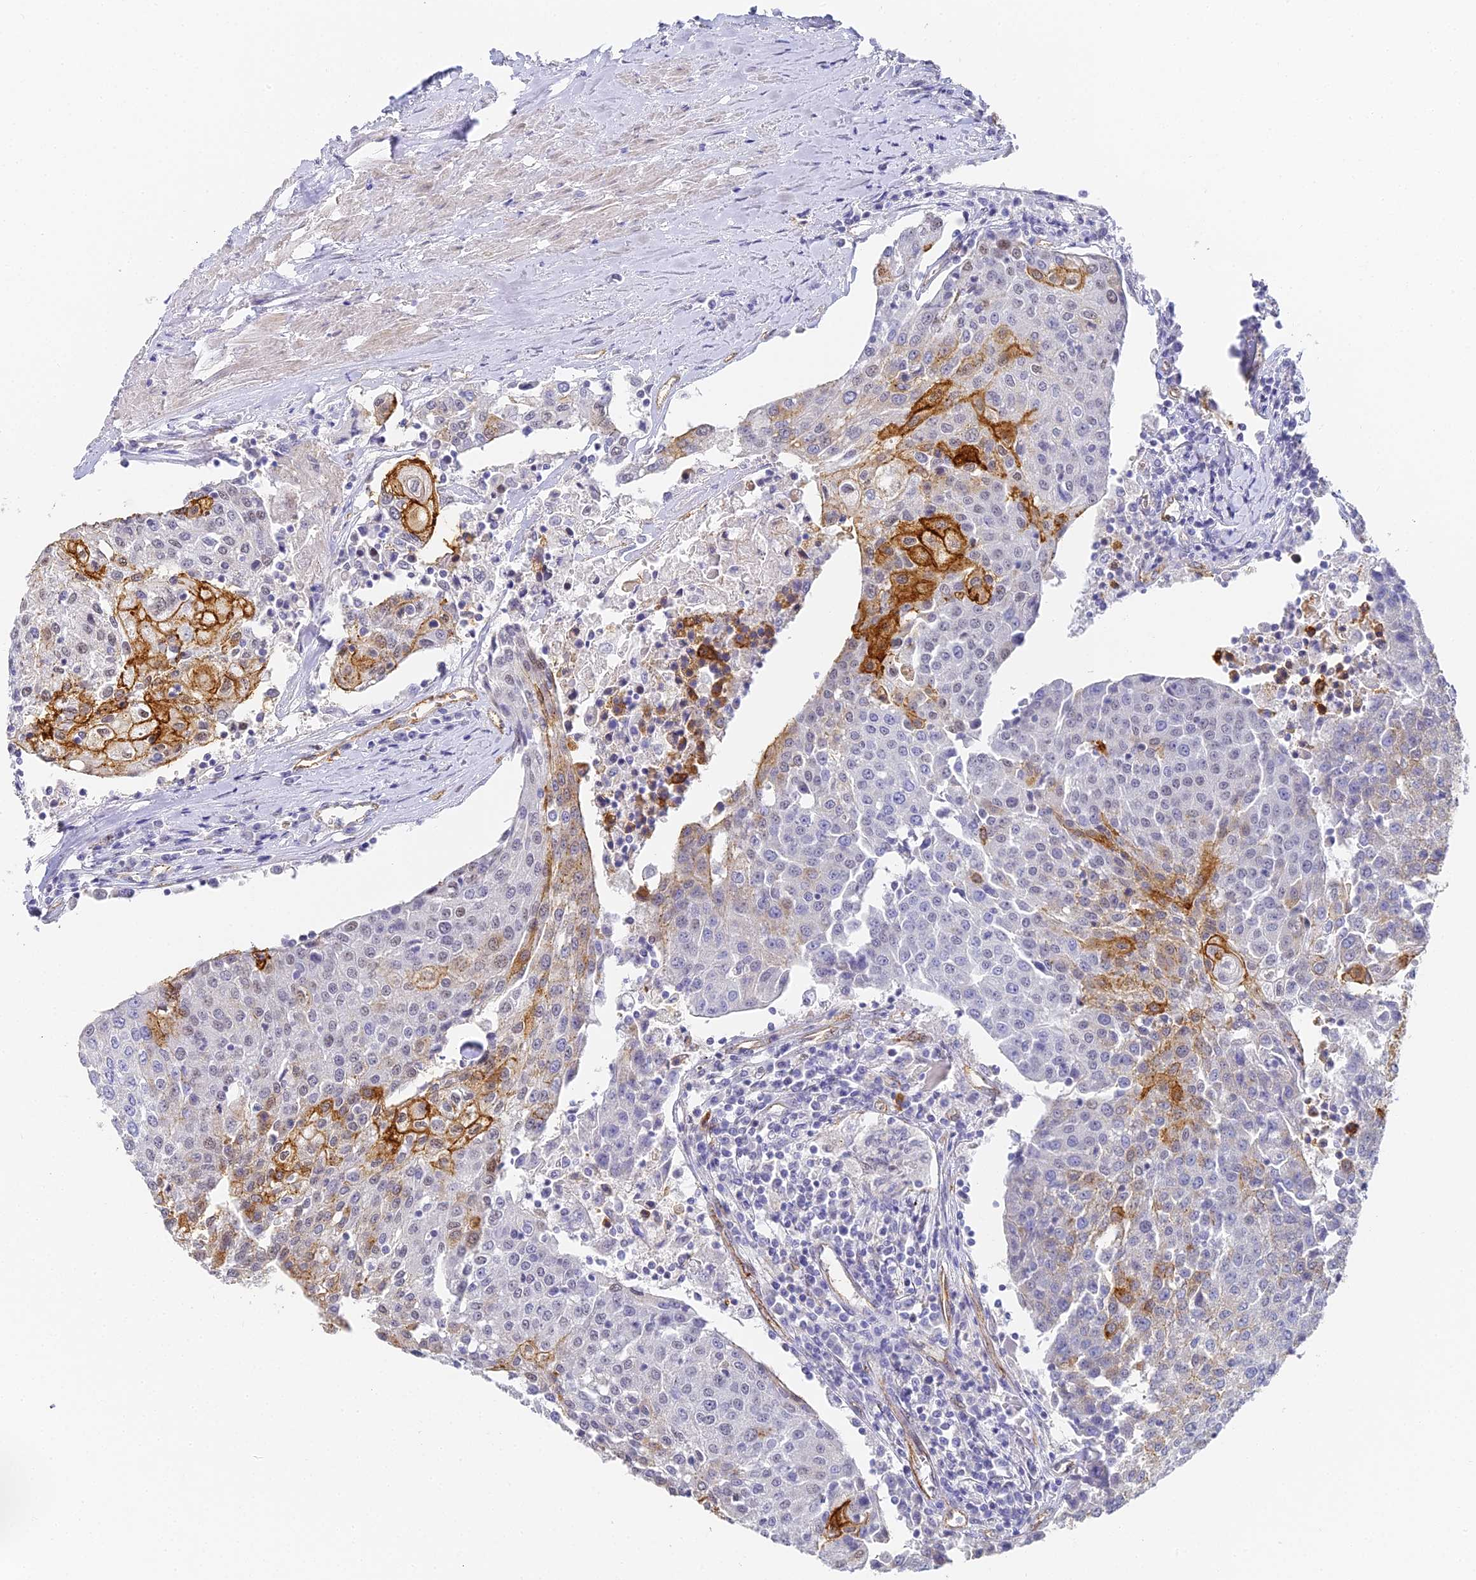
{"staining": {"intensity": "strong", "quantity": "<25%", "location": "cytoplasmic/membranous"}, "tissue": "urothelial cancer", "cell_type": "Tumor cells", "image_type": "cancer", "snomed": [{"axis": "morphology", "description": "Urothelial carcinoma, High grade"}, {"axis": "topography", "description": "Urinary bladder"}], "caption": "Immunohistochemical staining of human high-grade urothelial carcinoma reveals strong cytoplasmic/membranous protein positivity in about <25% of tumor cells.", "gene": "GJA1", "patient": {"sex": "female", "age": 85}}